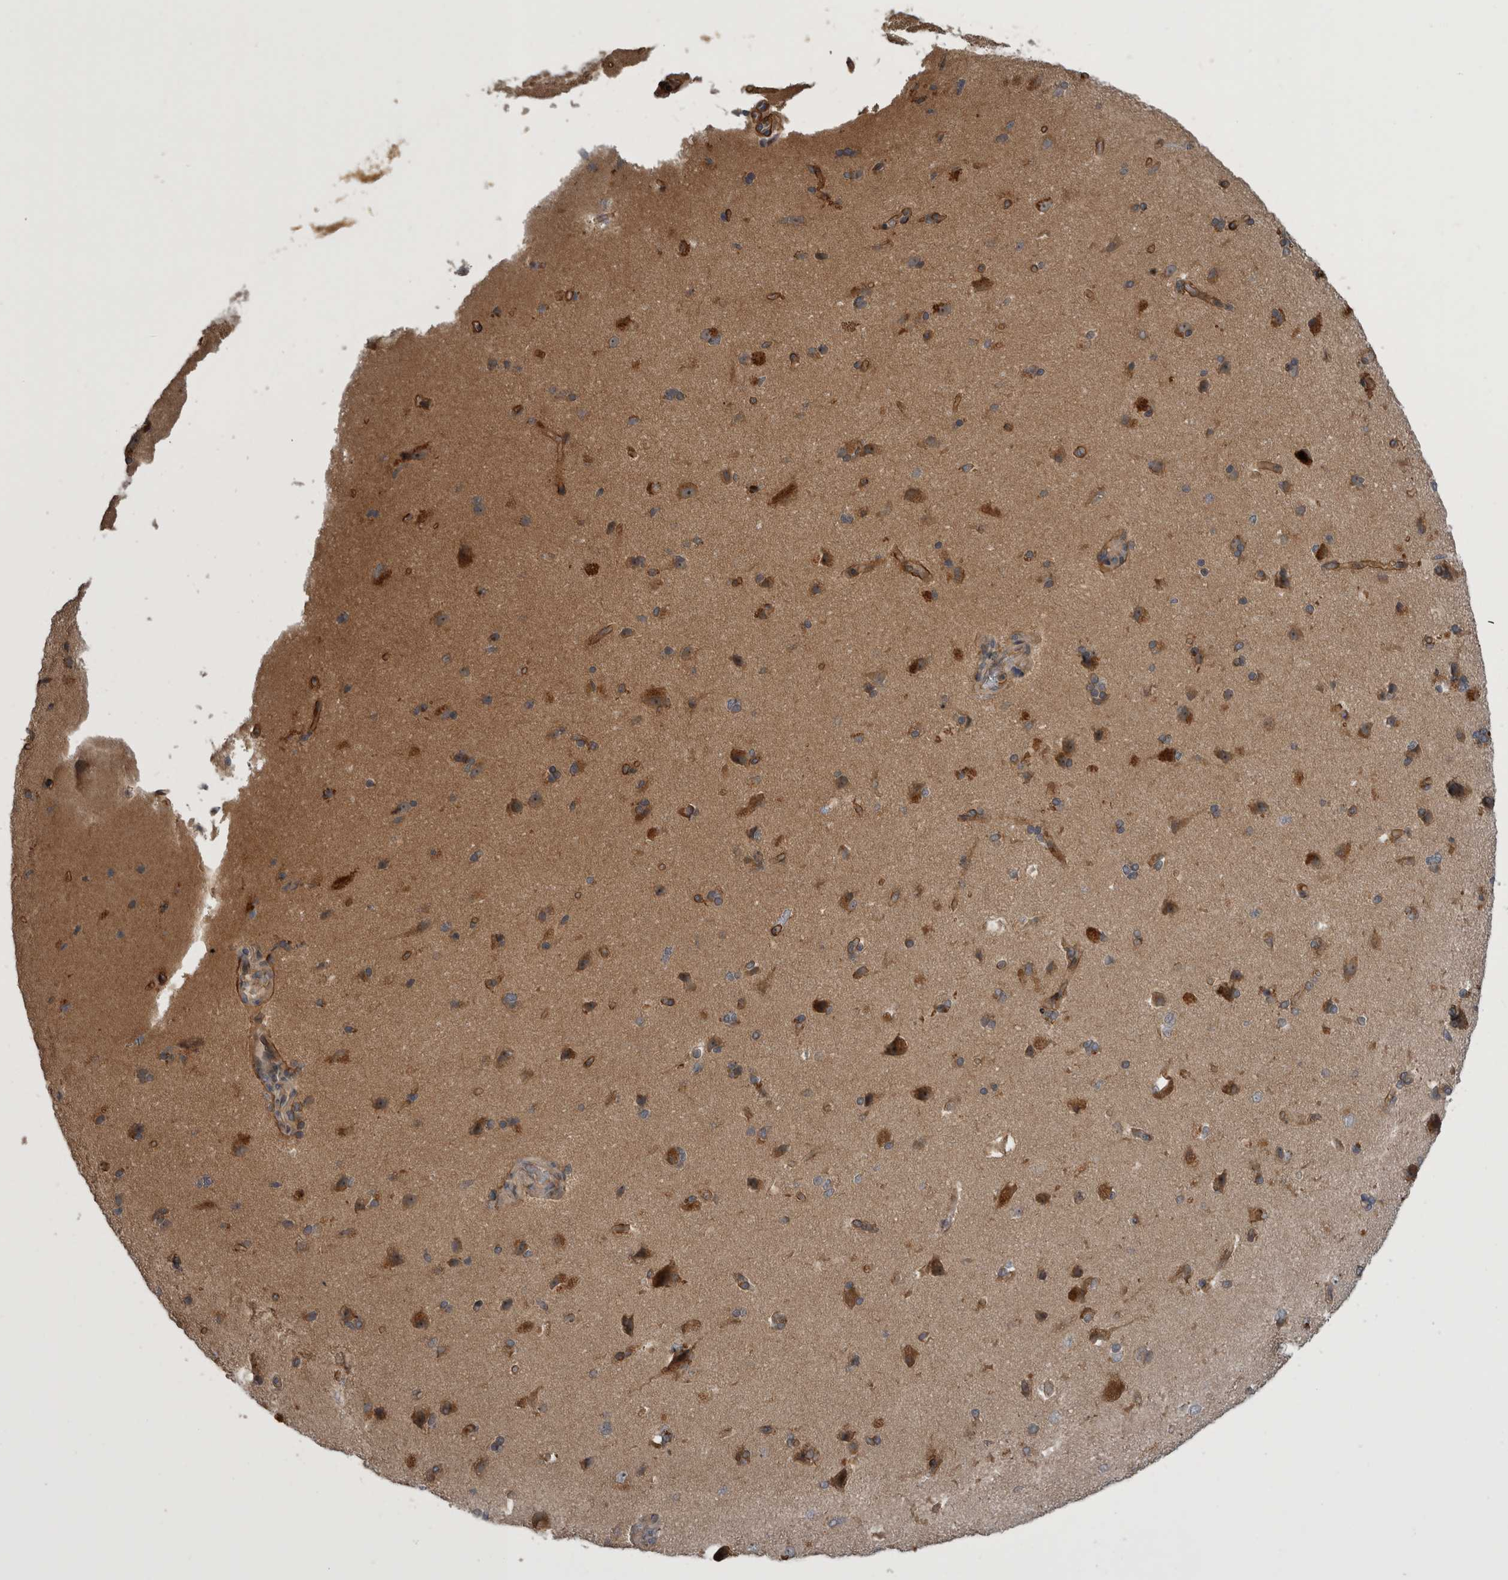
{"staining": {"intensity": "moderate", "quantity": ">75%", "location": "cytoplasmic/membranous"}, "tissue": "cerebral cortex", "cell_type": "Endothelial cells", "image_type": "normal", "snomed": [{"axis": "morphology", "description": "Normal tissue, NOS"}, {"axis": "topography", "description": "Cerebral cortex"}], "caption": "Protein positivity by immunohistochemistry (IHC) reveals moderate cytoplasmic/membranous staining in about >75% of endothelial cells in benign cerebral cortex. The staining was performed using DAB (3,3'-diaminobenzidine) to visualize the protein expression in brown, while the nuclei were stained in blue with hematoxylin (Magnification: 20x).", "gene": "RAB3GAP2", "patient": {"sex": "male", "age": 62}}